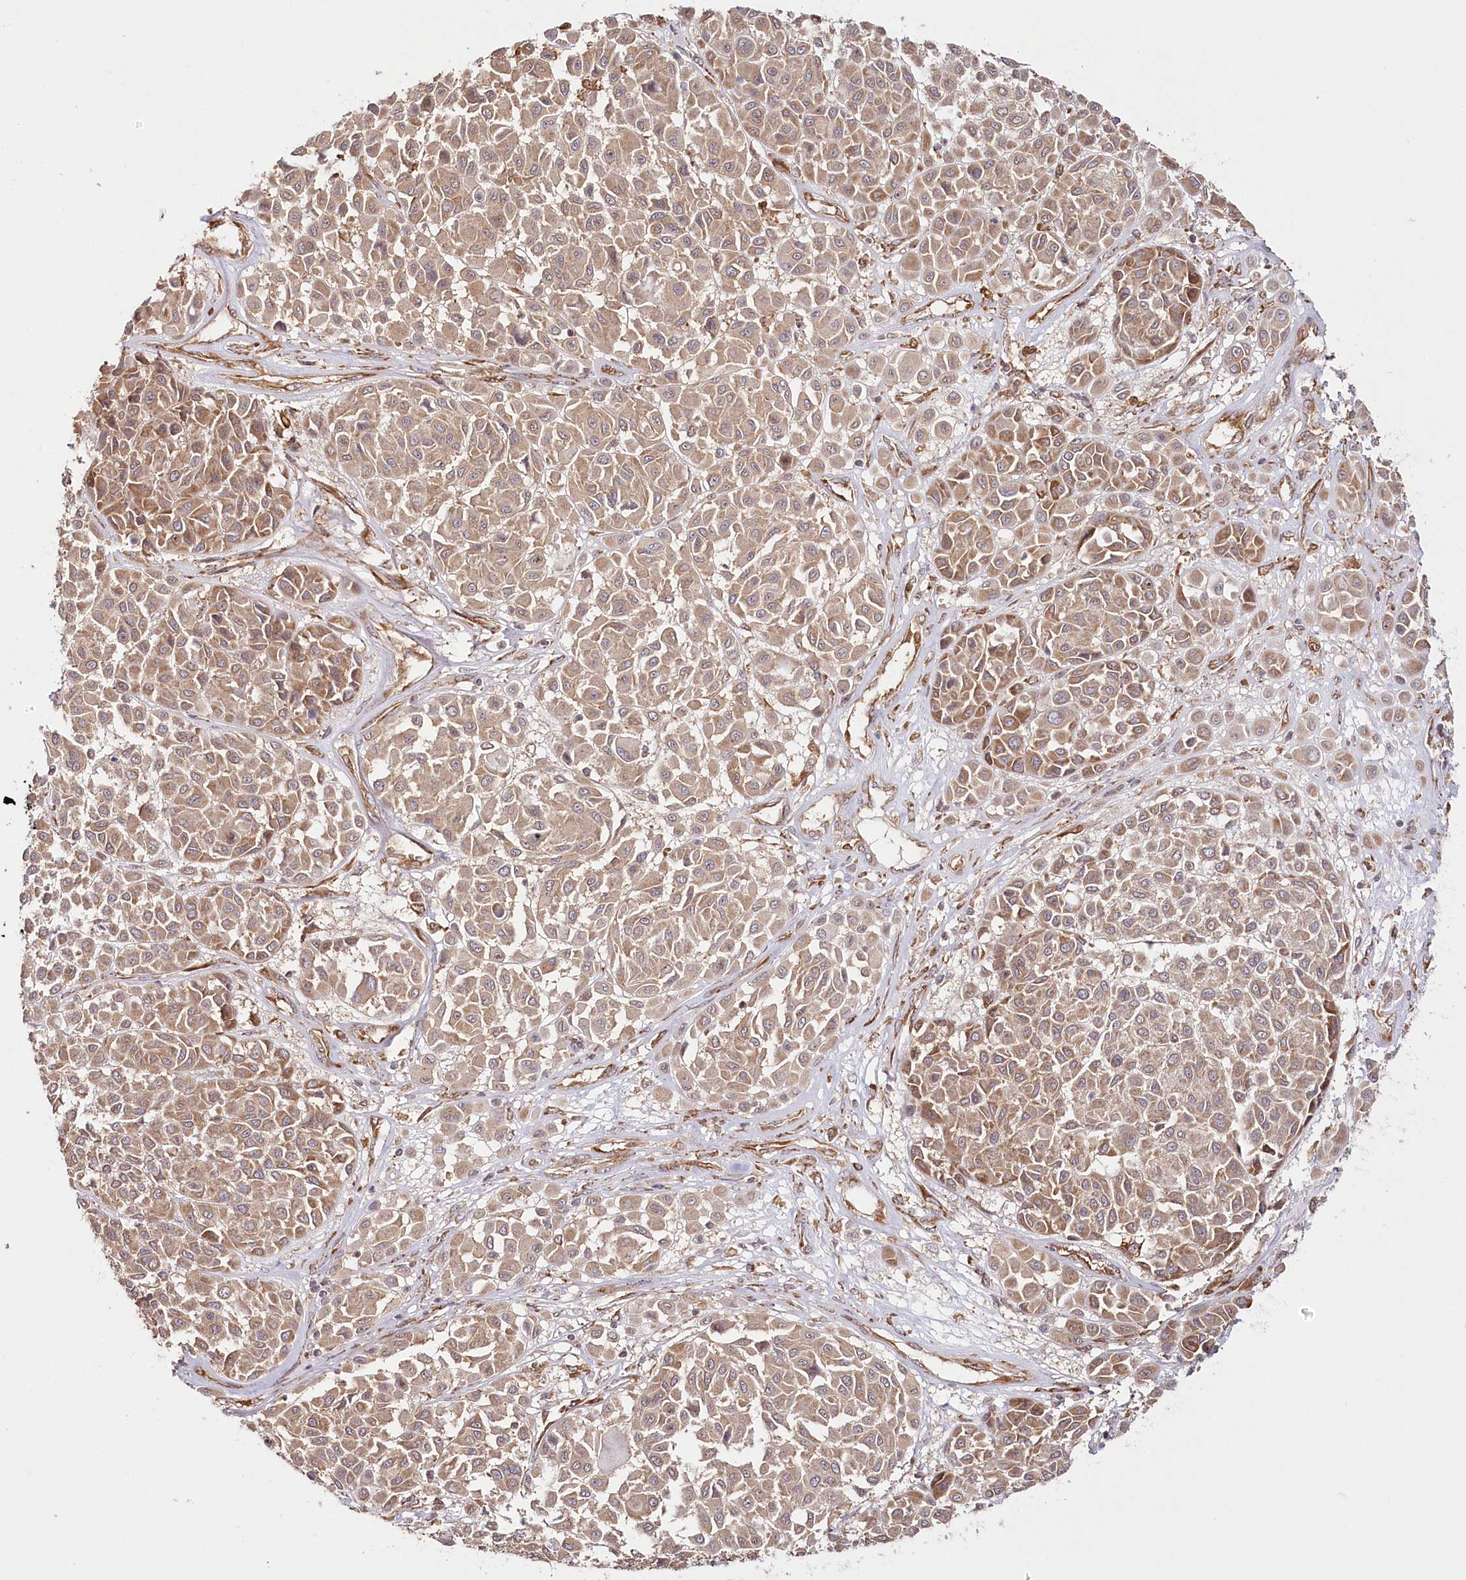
{"staining": {"intensity": "moderate", "quantity": ">75%", "location": "cytoplasmic/membranous"}, "tissue": "melanoma", "cell_type": "Tumor cells", "image_type": "cancer", "snomed": [{"axis": "morphology", "description": "Malignant melanoma, Metastatic site"}, {"axis": "topography", "description": "Soft tissue"}], "caption": "A brown stain highlights moderate cytoplasmic/membranous positivity of a protein in malignant melanoma (metastatic site) tumor cells. Using DAB (3,3'-diaminobenzidine) (brown) and hematoxylin (blue) stains, captured at high magnification using brightfield microscopy.", "gene": "OTUD4", "patient": {"sex": "male", "age": 41}}